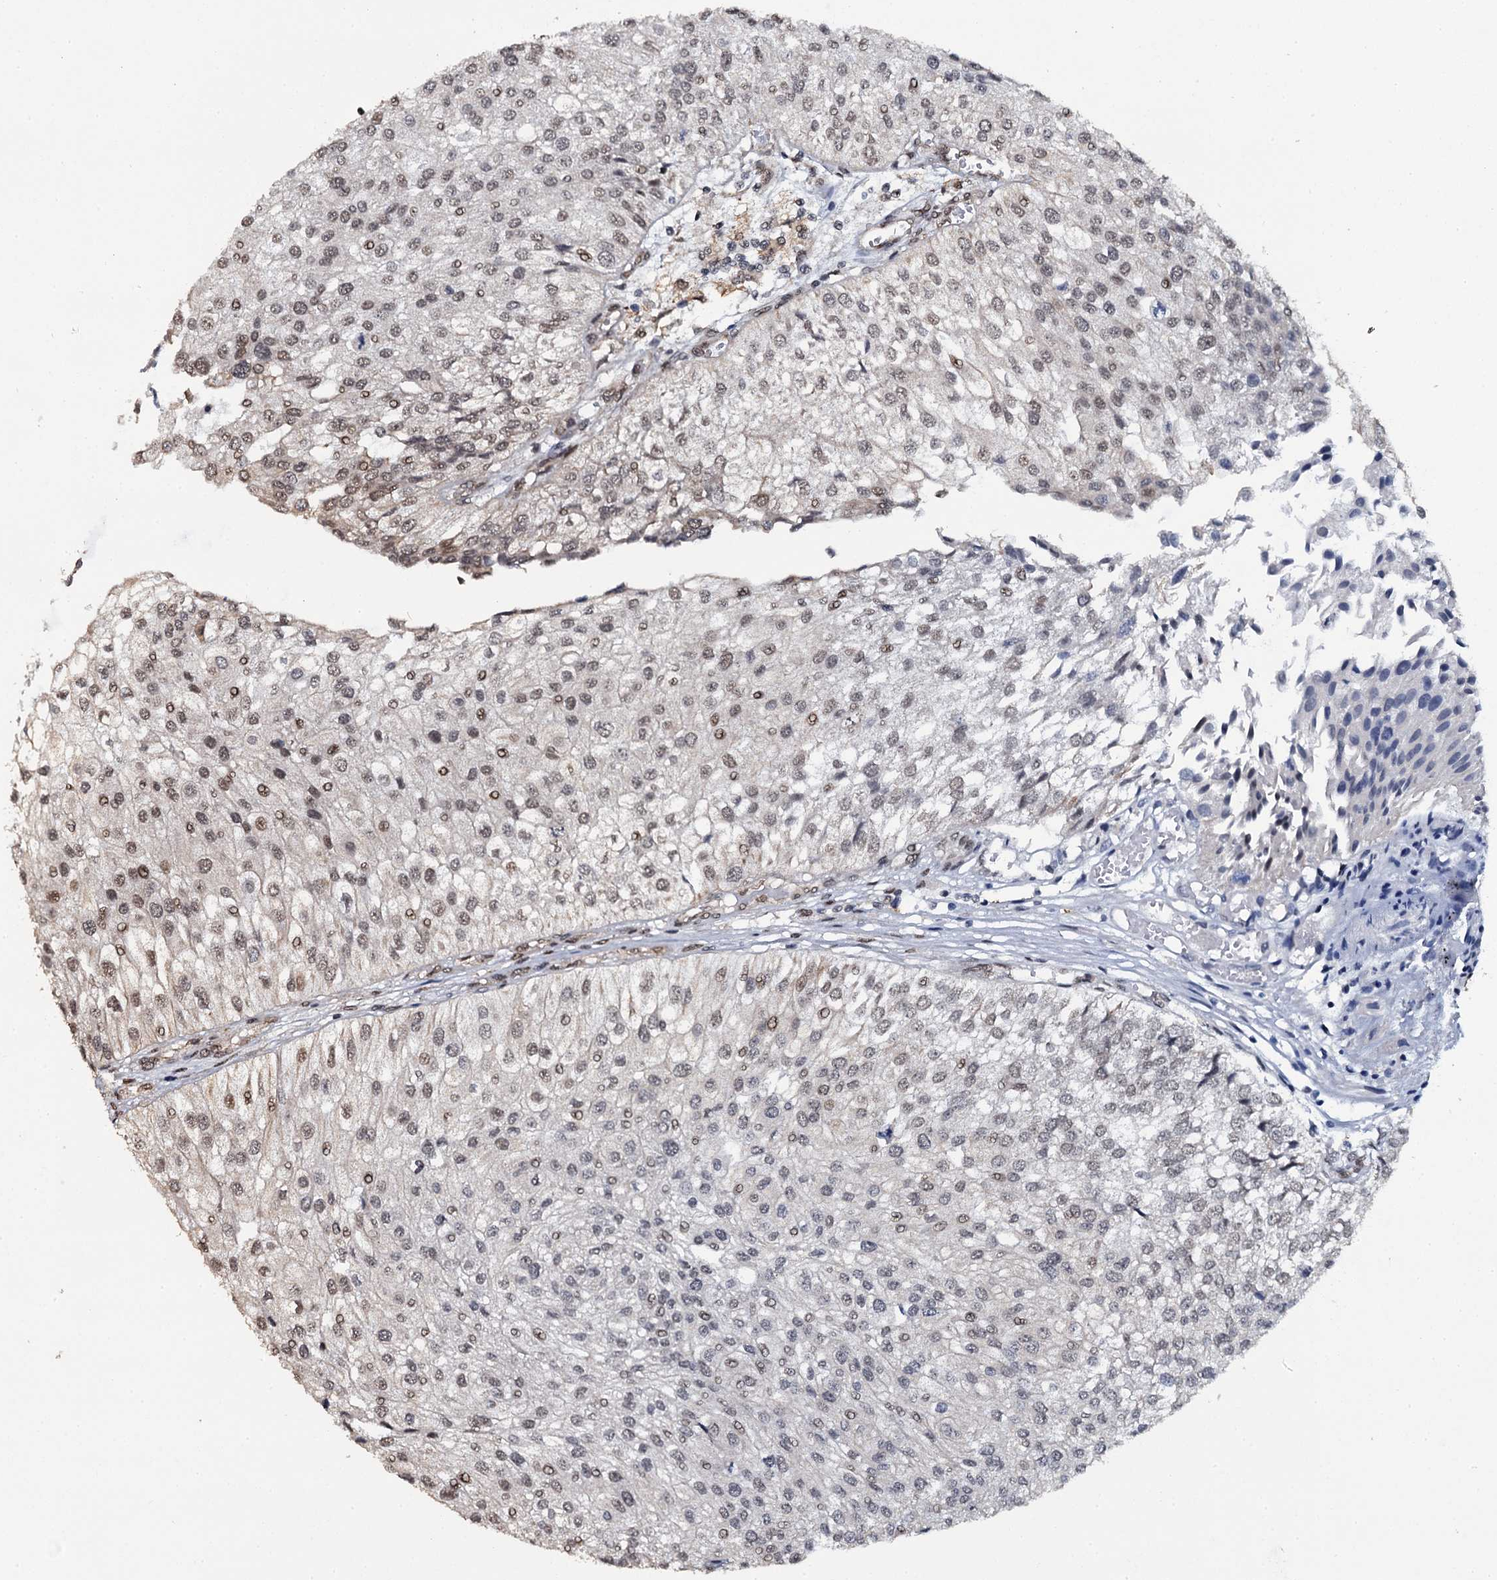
{"staining": {"intensity": "moderate", "quantity": "<25%", "location": "nuclear"}, "tissue": "urothelial cancer", "cell_type": "Tumor cells", "image_type": "cancer", "snomed": [{"axis": "morphology", "description": "Urothelial carcinoma, Low grade"}, {"axis": "topography", "description": "Urinary bladder"}], "caption": "Immunohistochemical staining of human urothelial carcinoma (low-grade) exhibits low levels of moderate nuclear protein expression in approximately <25% of tumor cells. (DAB (3,3'-diaminobenzidine) IHC, brown staining for protein, blue staining for nuclei).", "gene": "SH2D4B", "patient": {"sex": "female", "age": 89}}